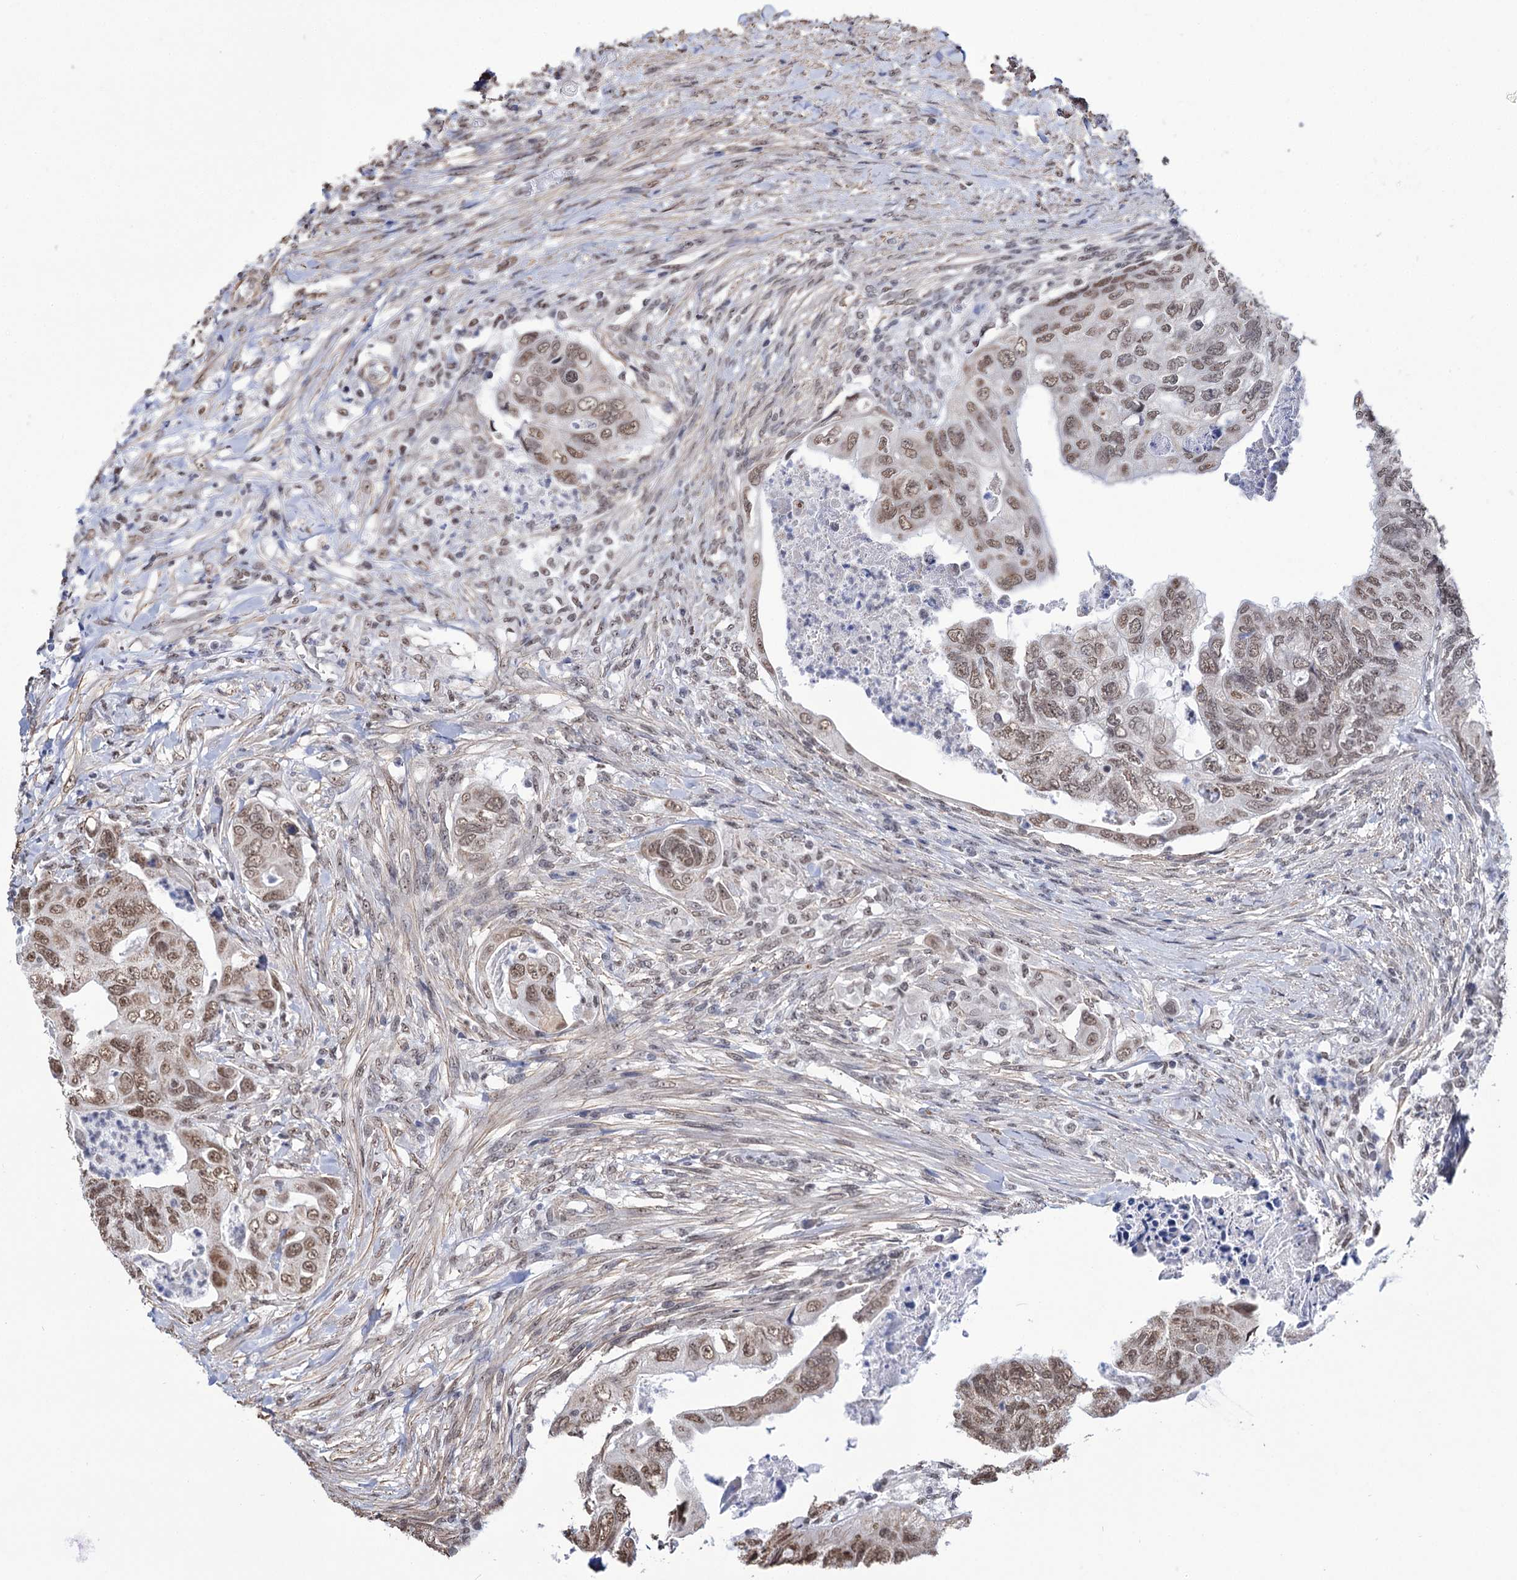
{"staining": {"intensity": "moderate", "quantity": ">75%", "location": "nuclear"}, "tissue": "colorectal cancer", "cell_type": "Tumor cells", "image_type": "cancer", "snomed": [{"axis": "morphology", "description": "Adenocarcinoma, NOS"}, {"axis": "topography", "description": "Rectum"}], "caption": "Brown immunohistochemical staining in human adenocarcinoma (colorectal) demonstrates moderate nuclear positivity in approximately >75% of tumor cells. The staining was performed using DAB (3,3'-diaminobenzidine), with brown indicating positive protein expression. Nuclei are stained blue with hematoxylin.", "gene": "ABHD10", "patient": {"sex": "male", "age": 63}}